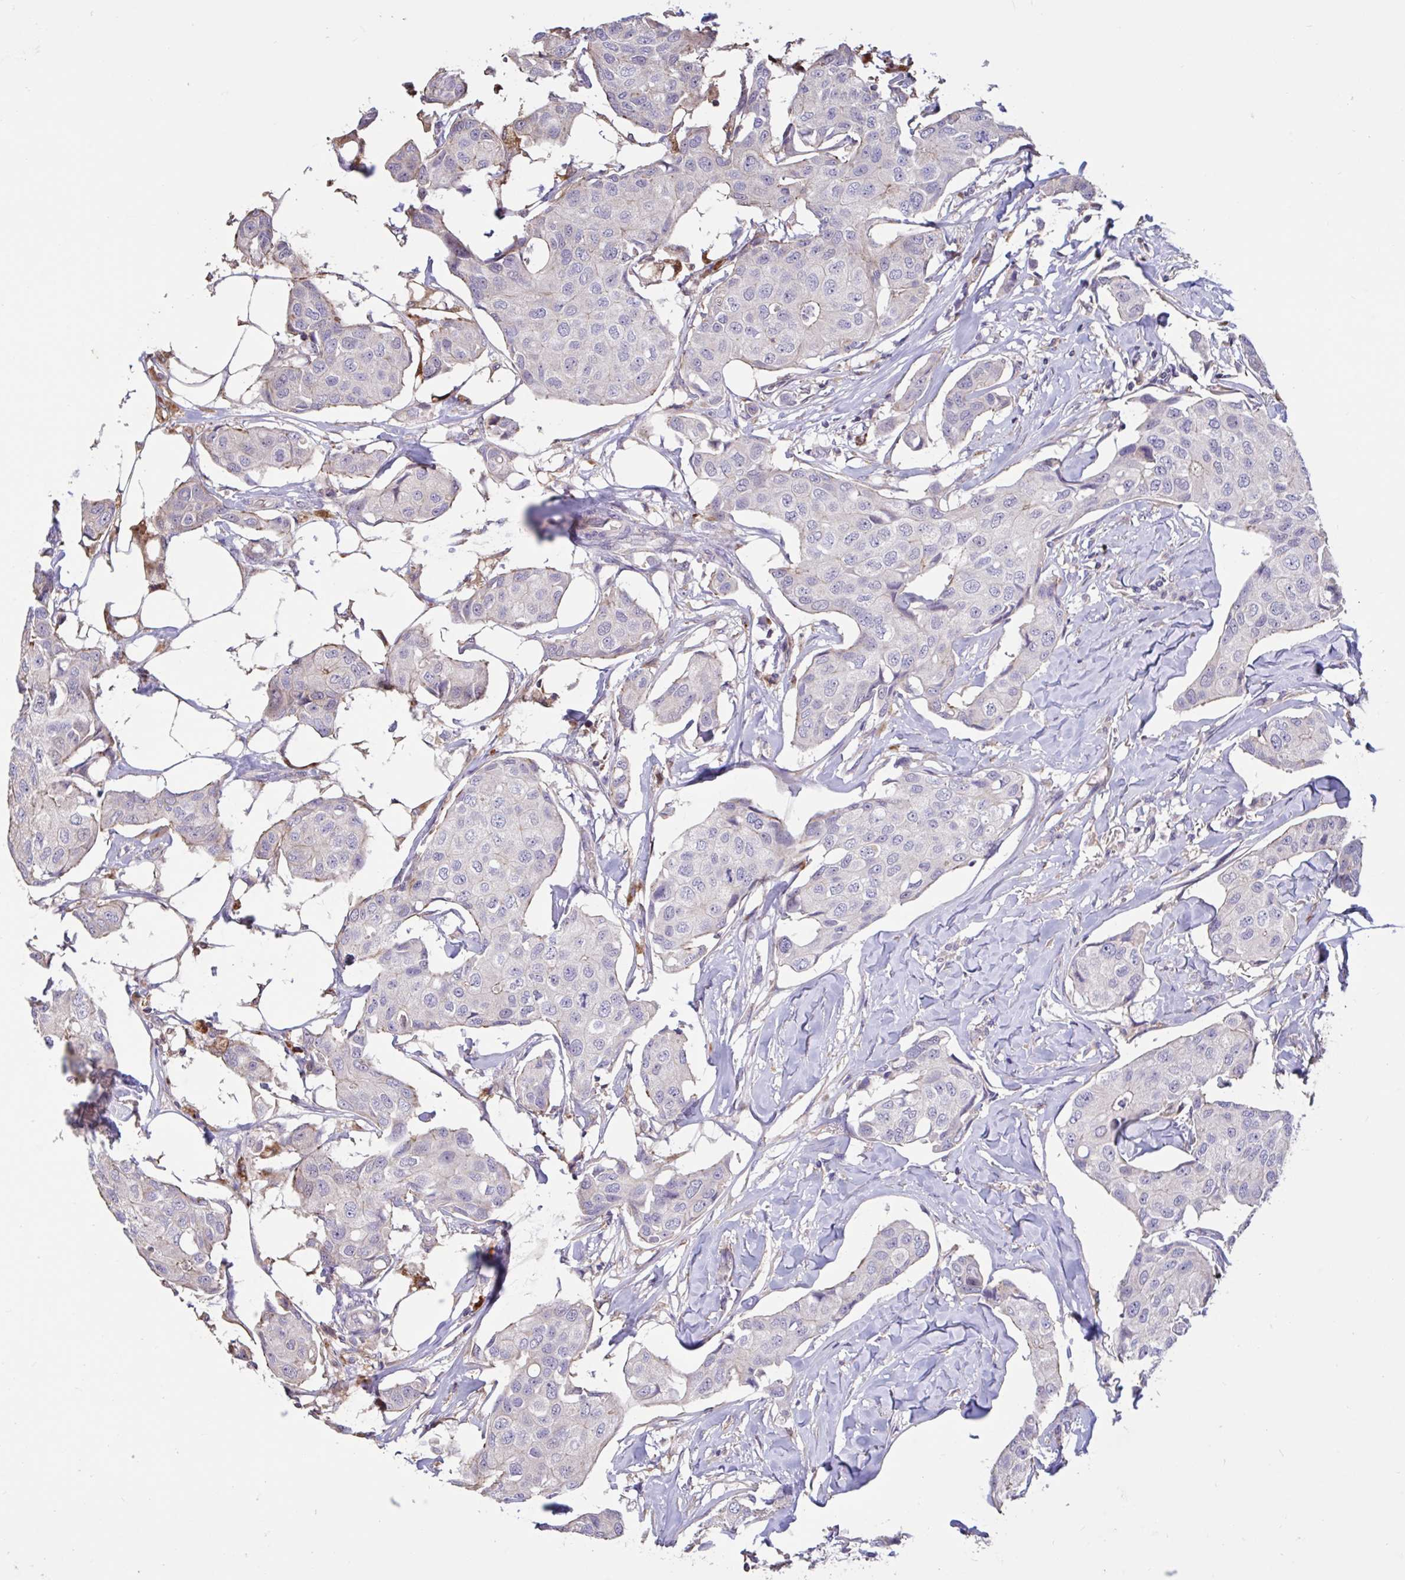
{"staining": {"intensity": "negative", "quantity": "none", "location": "none"}, "tissue": "breast cancer", "cell_type": "Tumor cells", "image_type": "cancer", "snomed": [{"axis": "morphology", "description": "Duct carcinoma"}, {"axis": "topography", "description": "Breast"}, {"axis": "topography", "description": "Lymph node"}], "caption": "This is an immunohistochemistry (IHC) image of breast cancer (infiltrating ductal carcinoma). There is no positivity in tumor cells.", "gene": "DDX39A", "patient": {"sex": "female", "age": 80}}